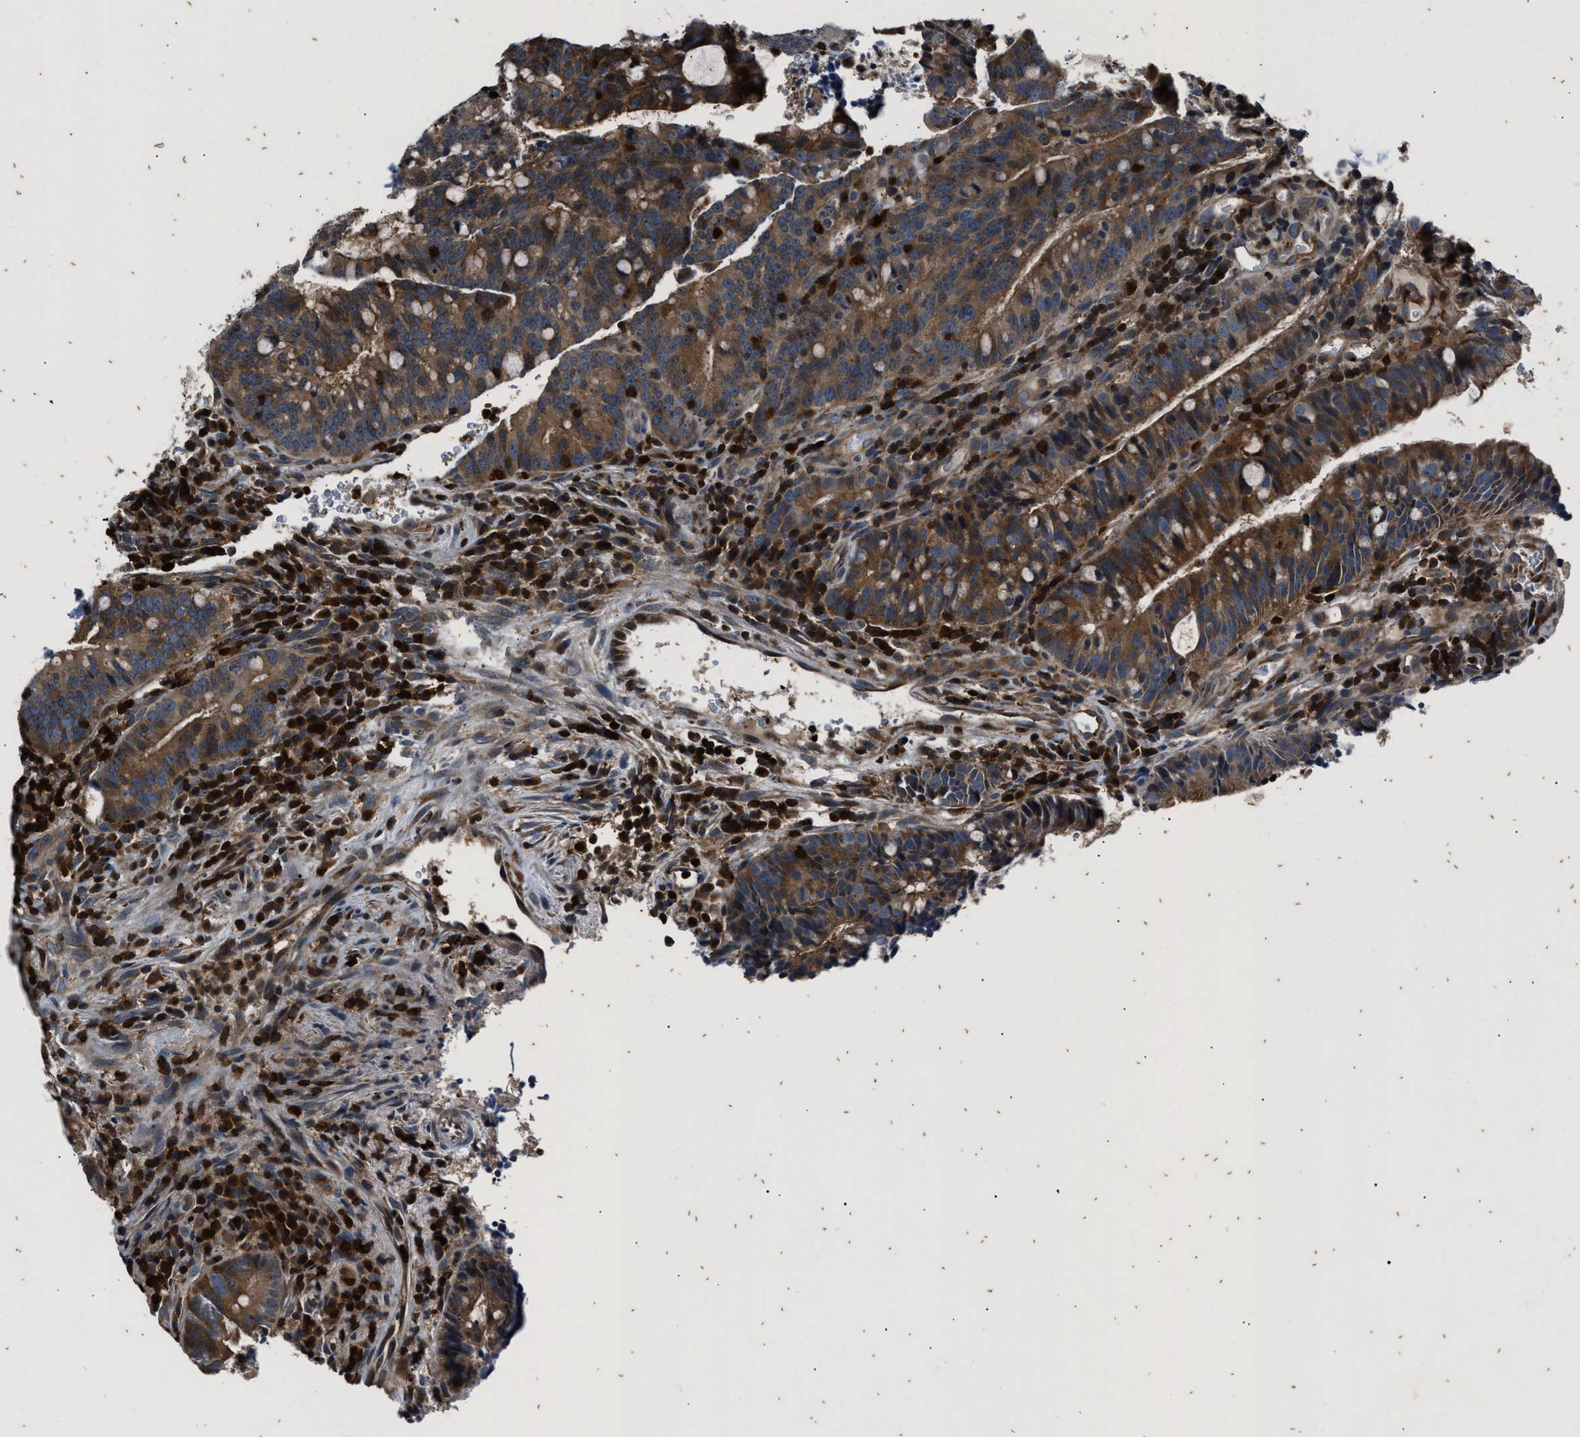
{"staining": {"intensity": "moderate", "quantity": ">75%", "location": "cytoplasmic/membranous"}, "tissue": "colorectal cancer", "cell_type": "Tumor cells", "image_type": "cancer", "snomed": [{"axis": "morphology", "description": "Adenocarcinoma, NOS"}, {"axis": "topography", "description": "Colon"}], "caption": "Brown immunohistochemical staining in colorectal adenocarcinoma reveals moderate cytoplasmic/membranous staining in about >75% of tumor cells. Nuclei are stained in blue.", "gene": "PTPN7", "patient": {"sex": "female", "age": 66}}